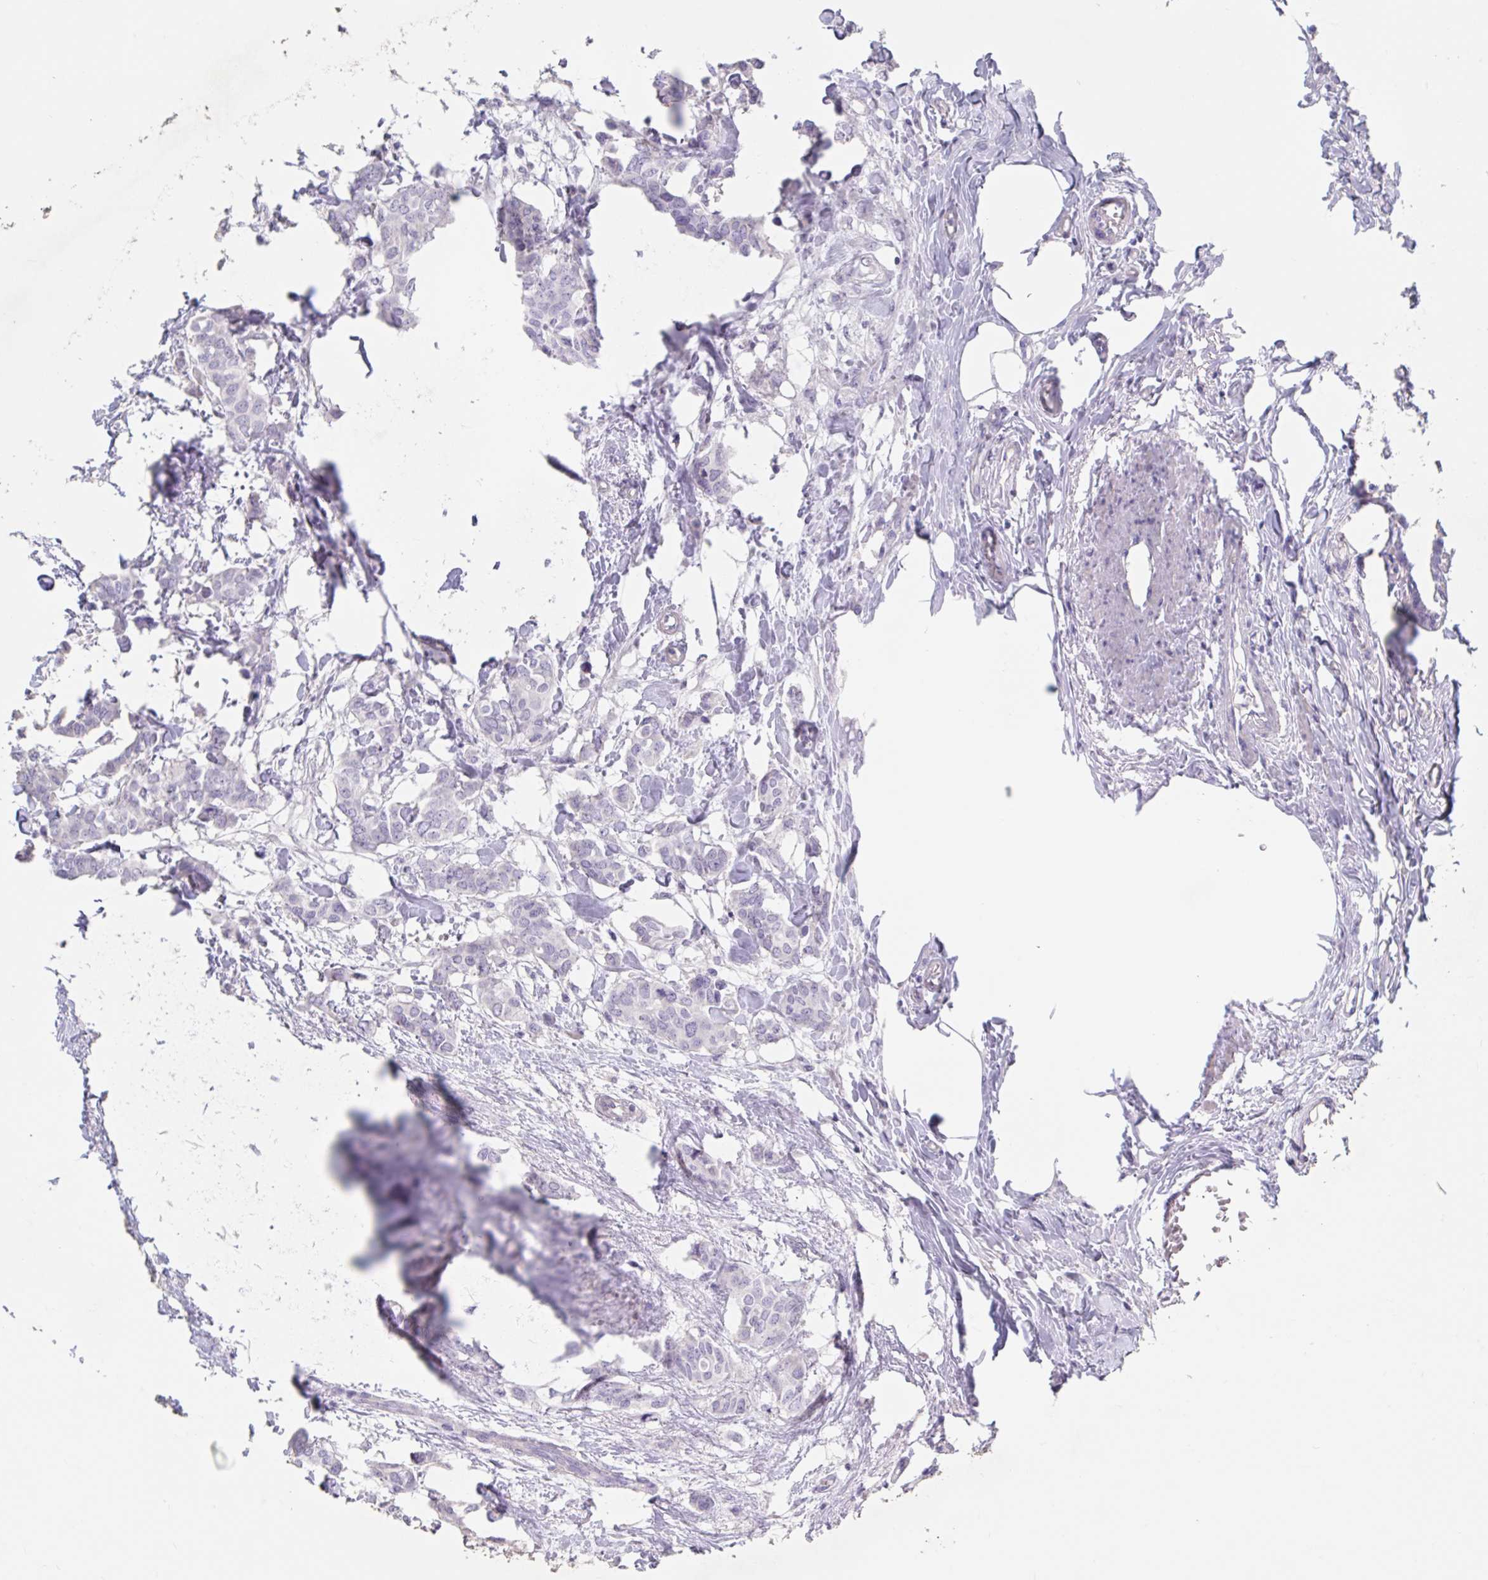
{"staining": {"intensity": "negative", "quantity": "none", "location": "none"}, "tissue": "breast cancer", "cell_type": "Tumor cells", "image_type": "cancer", "snomed": [{"axis": "morphology", "description": "Duct carcinoma"}, {"axis": "topography", "description": "Breast"}], "caption": "Tumor cells show no significant protein staining in breast cancer (infiltrating ductal carcinoma).", "gene": "DPEP3", "patient": {"sex": "female", "age": 62}}